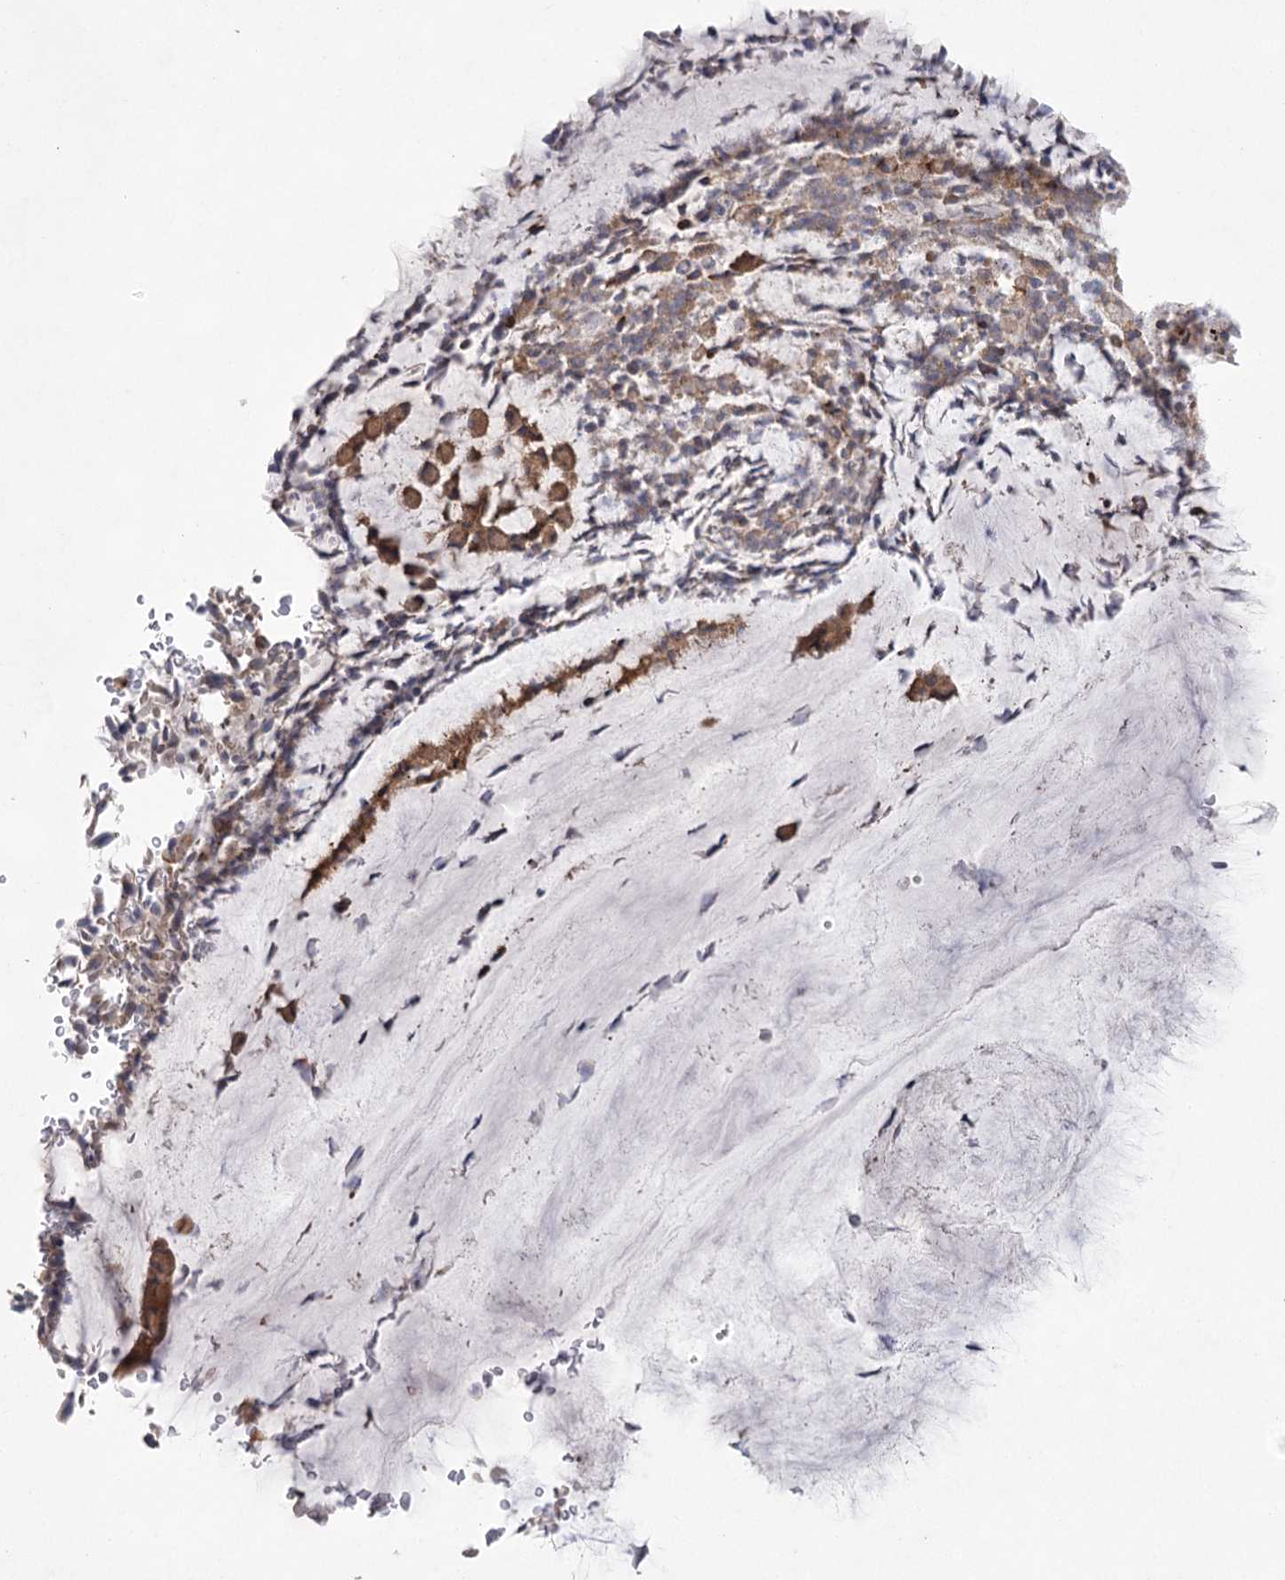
{"staining": {"intensity": "strong", "quantity": ">75%", "location": "cytoplasmic/membranous"}, "tissue": "bronchus", "cell_type": "Respiratory epithelial cells", "image_type": "normal", "snomed": [{"axis": "morphology", "description": "Normal tissue, NOS"}, {"axis": "topography", "description": "Cartilage tissue"}, {"axis": "topography", "description": "Bronchus"}], "caption": "Approximately >75% of respiratory epithelial cells in normal bronchus demonstrate strong cytoplasmic/membranous protein expression as visualized by brown immunohistochemical staining.", "gene": "EIF3A", "patient": {"sex": "female", "age": 73}}